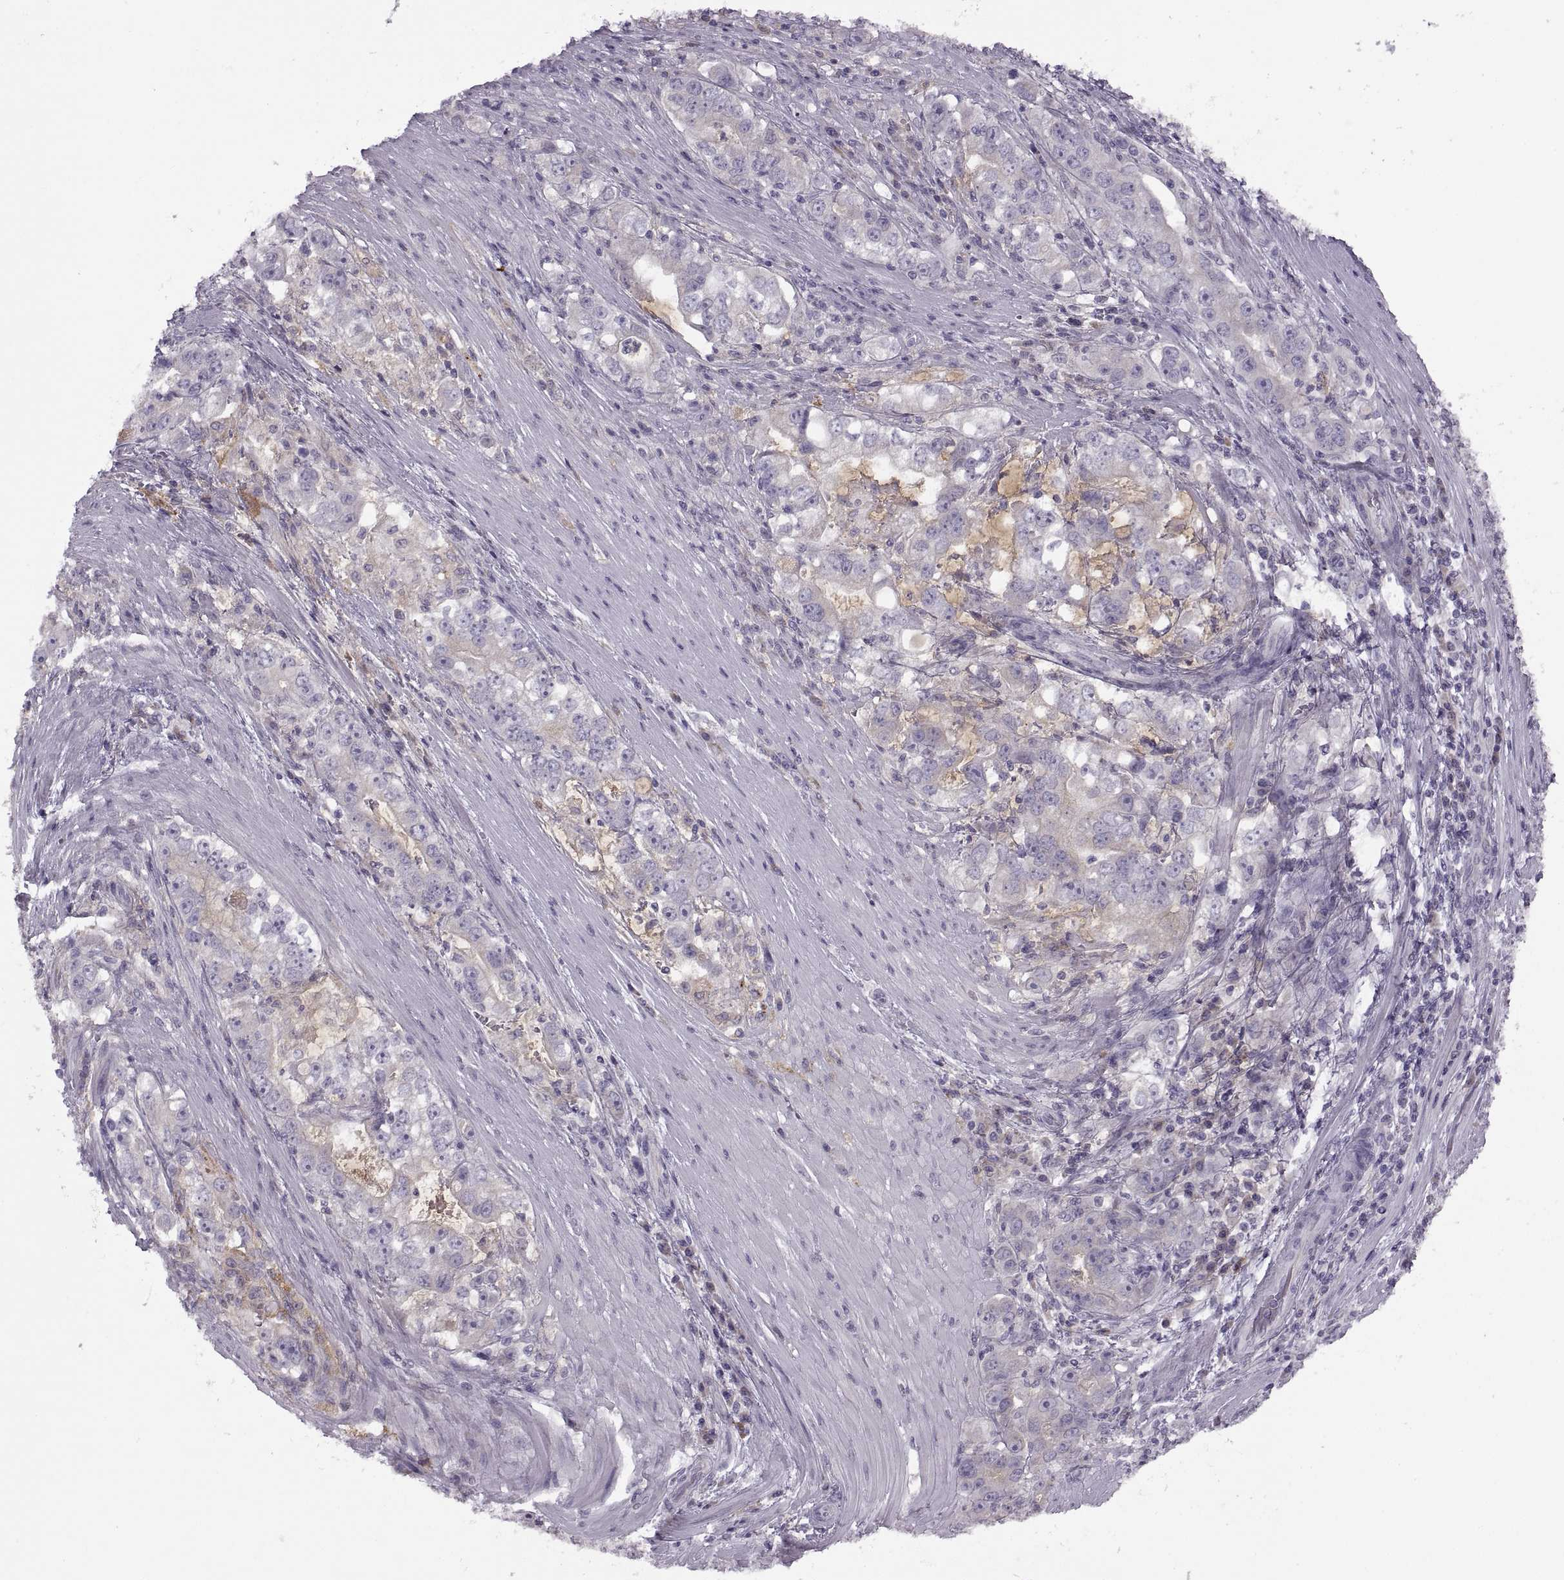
{"staining": {"intensity": "negative", "quantity": "none", "location": "none"}, "tissue": "stomach cancer", "cell_type": "Tumor cells", "image_type": "cancer", "snomed": [{"axis": "morphology", "description": "Adenocarcinoma, NOS"}, {"axis": "topography", "description": "Stomach, lower"}], "caption": "Immunohistochemistry (IHC) photomicrograph of stomach cancer (adenocarcinoma) stained for a protein (brown), which reveals no positivity in tumor cells.", "gene": "H2AP", "patient": {"sex": "female", "age": 72}}